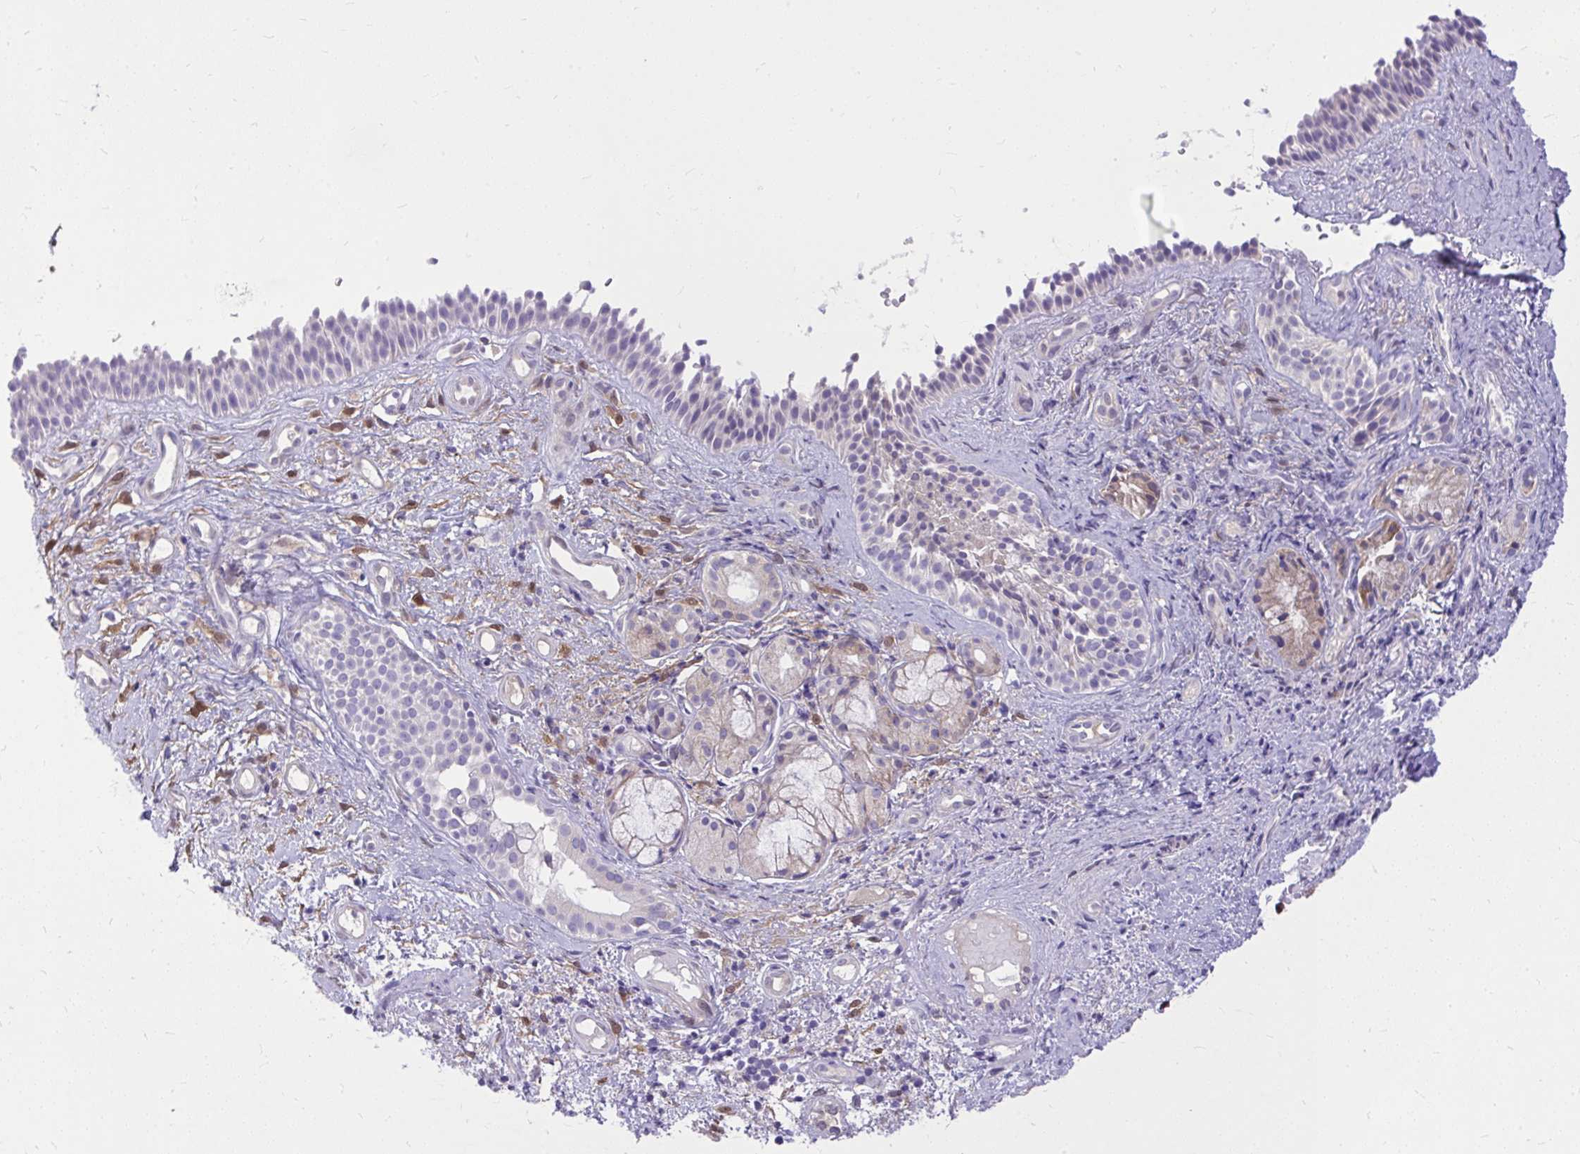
{"staining": {"intensity": "negative", "quantity": "none", "location": "none"}, "tissue": "nasopharynx", "cell_type": "Respiratory epithelial cells", "image_type": "normal", "snomed": [{"axis": "morphology", "description": "Normal tissue, NOS"}, {"axis": "morphology", "description": "Inflammation, NOS"}, {"axis": "topography", "description": "Nasopharynx"}], "caption": "Protein analysis of benign nasopharynx displays no significant staining in respiratory epithelial cells.", "gene": "NNMT", "patient": {"sex": "male", "age": 54}}